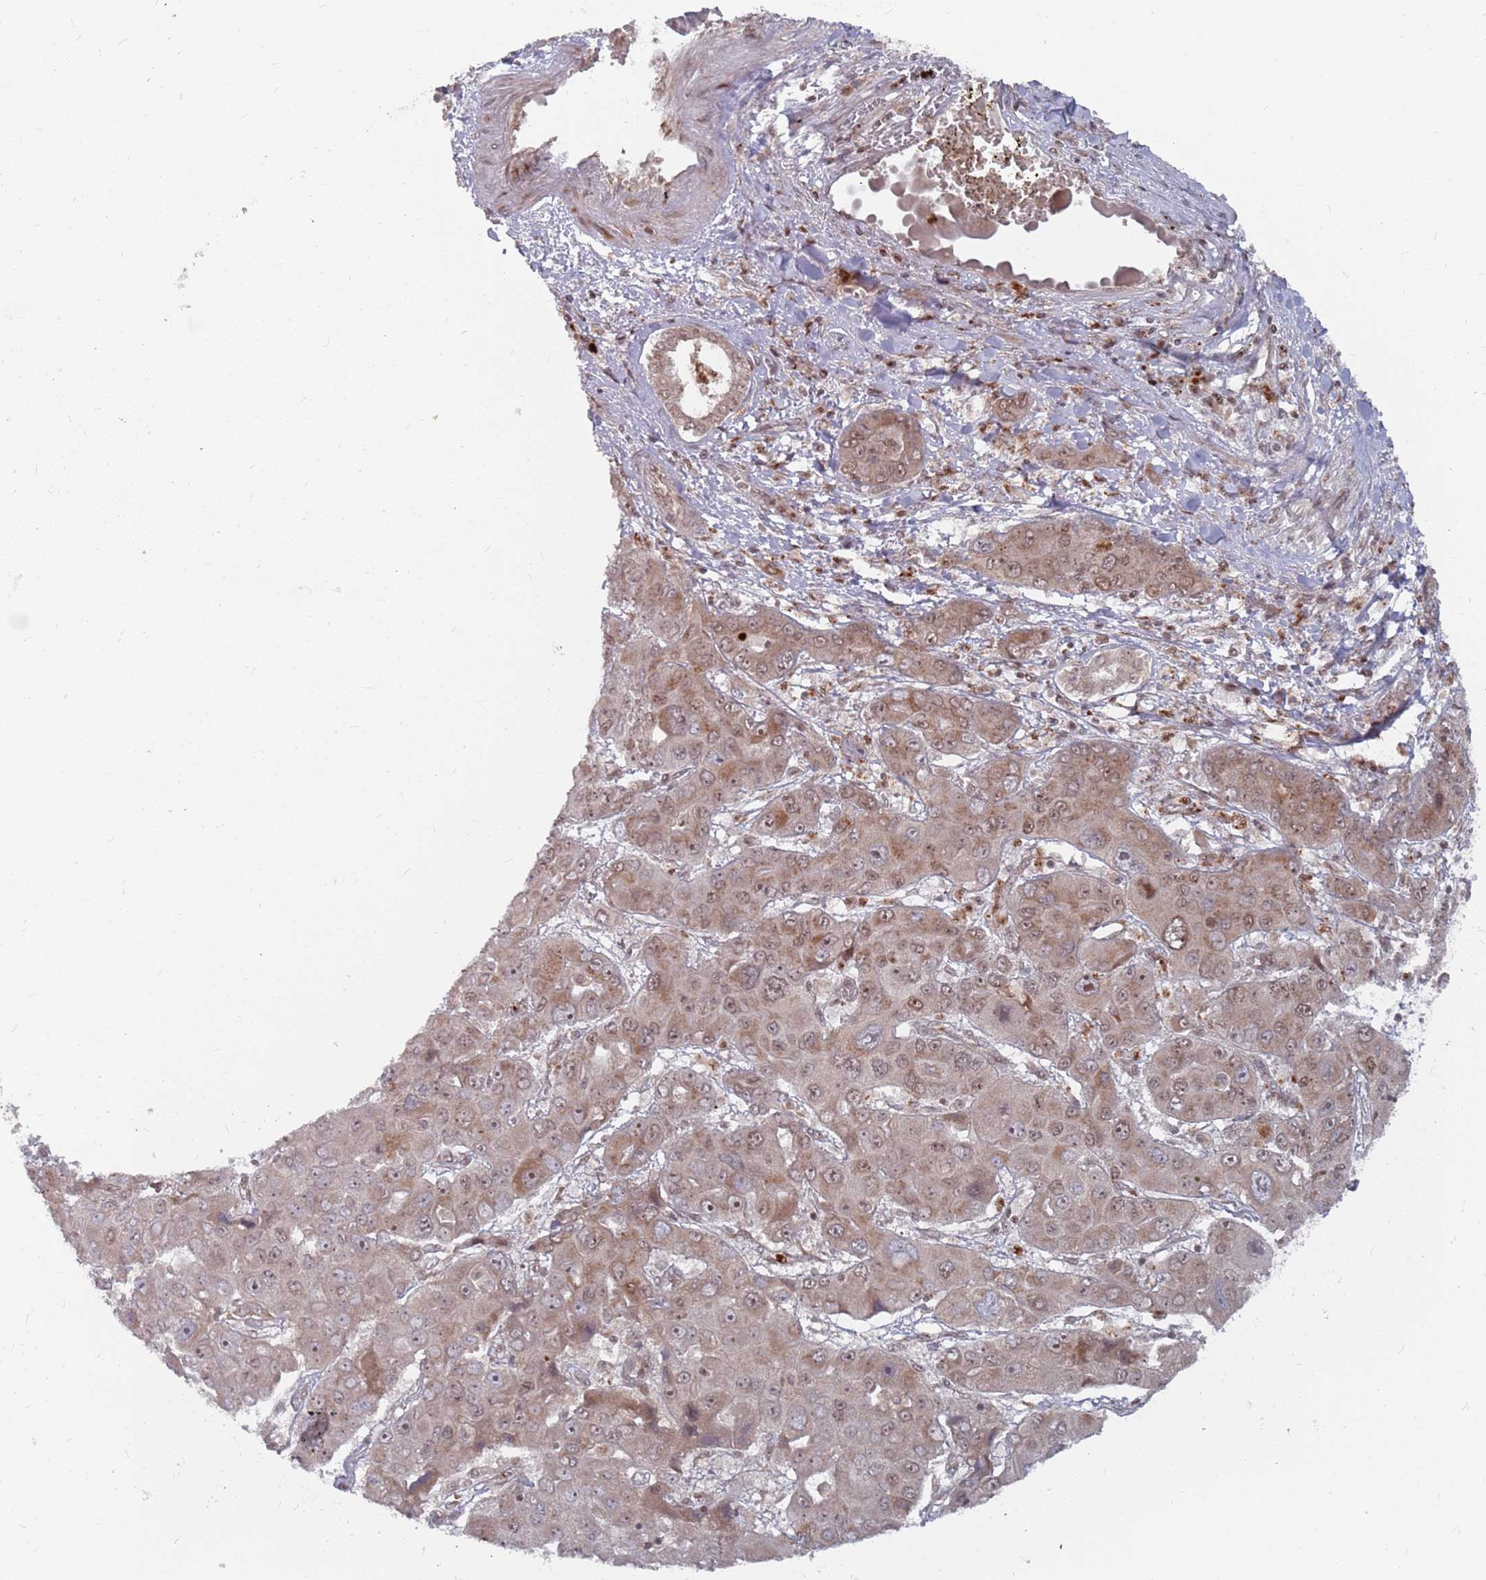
{"staining": {"intensity": "moderate", "quantity": ">75%", "location": "cytoplasmic/membranous,nuclear"}, "tissue": "liver cancer", "cell_type": "Tumor cells", "image_type": "cancer", "snomed": [{"axis": "morphology", "description": "Cholangiocarcinoma"}, {"axis": "topography", "description": "Liver"}], "caption": "The photomicrograph exhibits immunohistochemical staining of liver cancer. There is moderate cytoplasmic/membranous and nuclear expression is identified in approximately >75% of tumor cells.", "gene": "FMO4", "patient": {"sex": "male", "age": 67}}